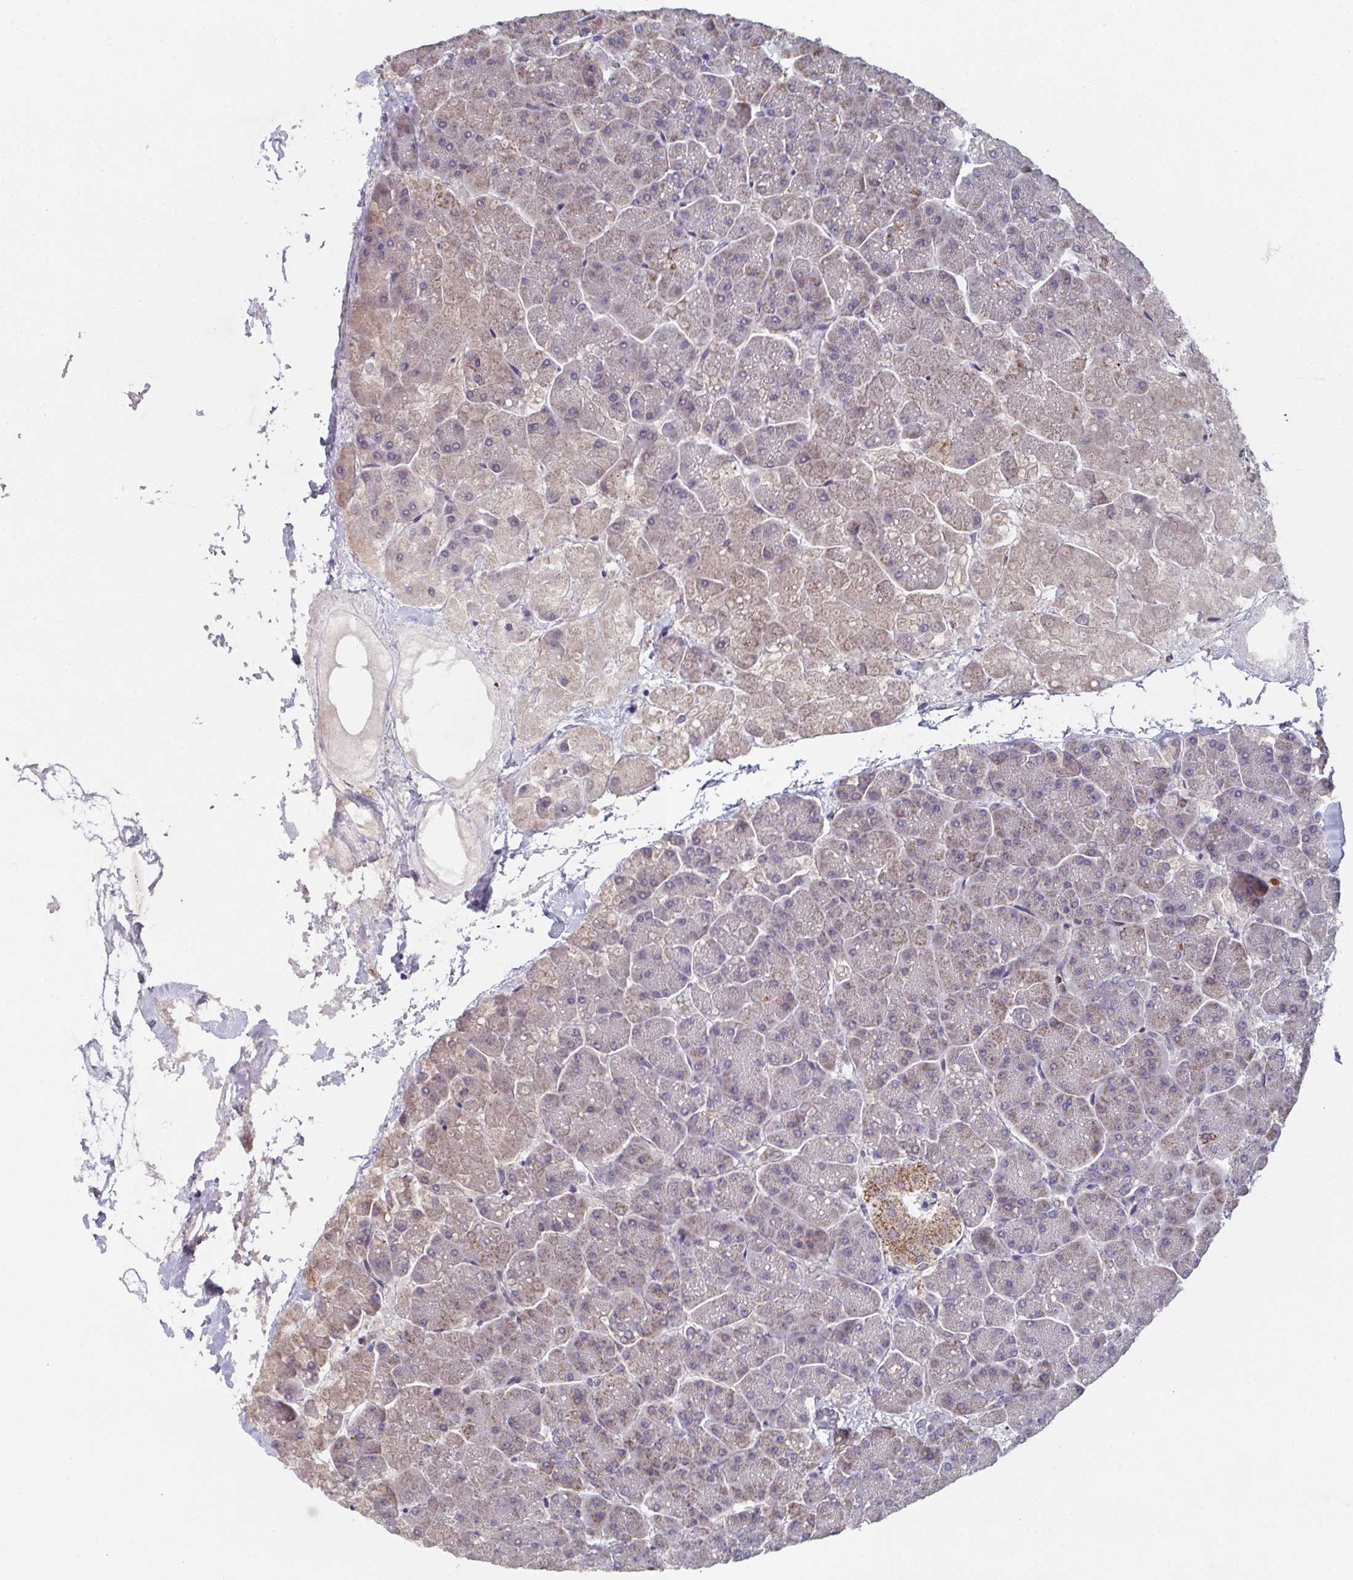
{"staining": {"intensity": "weak", "quantity": "25%-75%", "location": "cytoplasmic/membranous"}, "tissue": "pancreas", "cell_type": "Exocrine glandular cells", "image_type": "normal", "snomed": [{"axis": "morphology", "description": "Normal tissue, NOS"}, {"axis": "topography", "description": "Pancreas"}, {"axis": "topography", "description": "Peripheral nerve tissue"}], "caption": "Benign pancreas reveals weak cytoplasmic/membranous positivity in about 25%-75% of exocrine glandular cells, visualized by immunohistochemistry. The staining was performed using DAB (3,3'-diaminobenzidine) to visualize the protein expression in brown, while the nuclei were stained in blue with hematoxylin (Magnification: 20x).", "gene": "MT", "patient": {"sex": "male", "age": 54}}